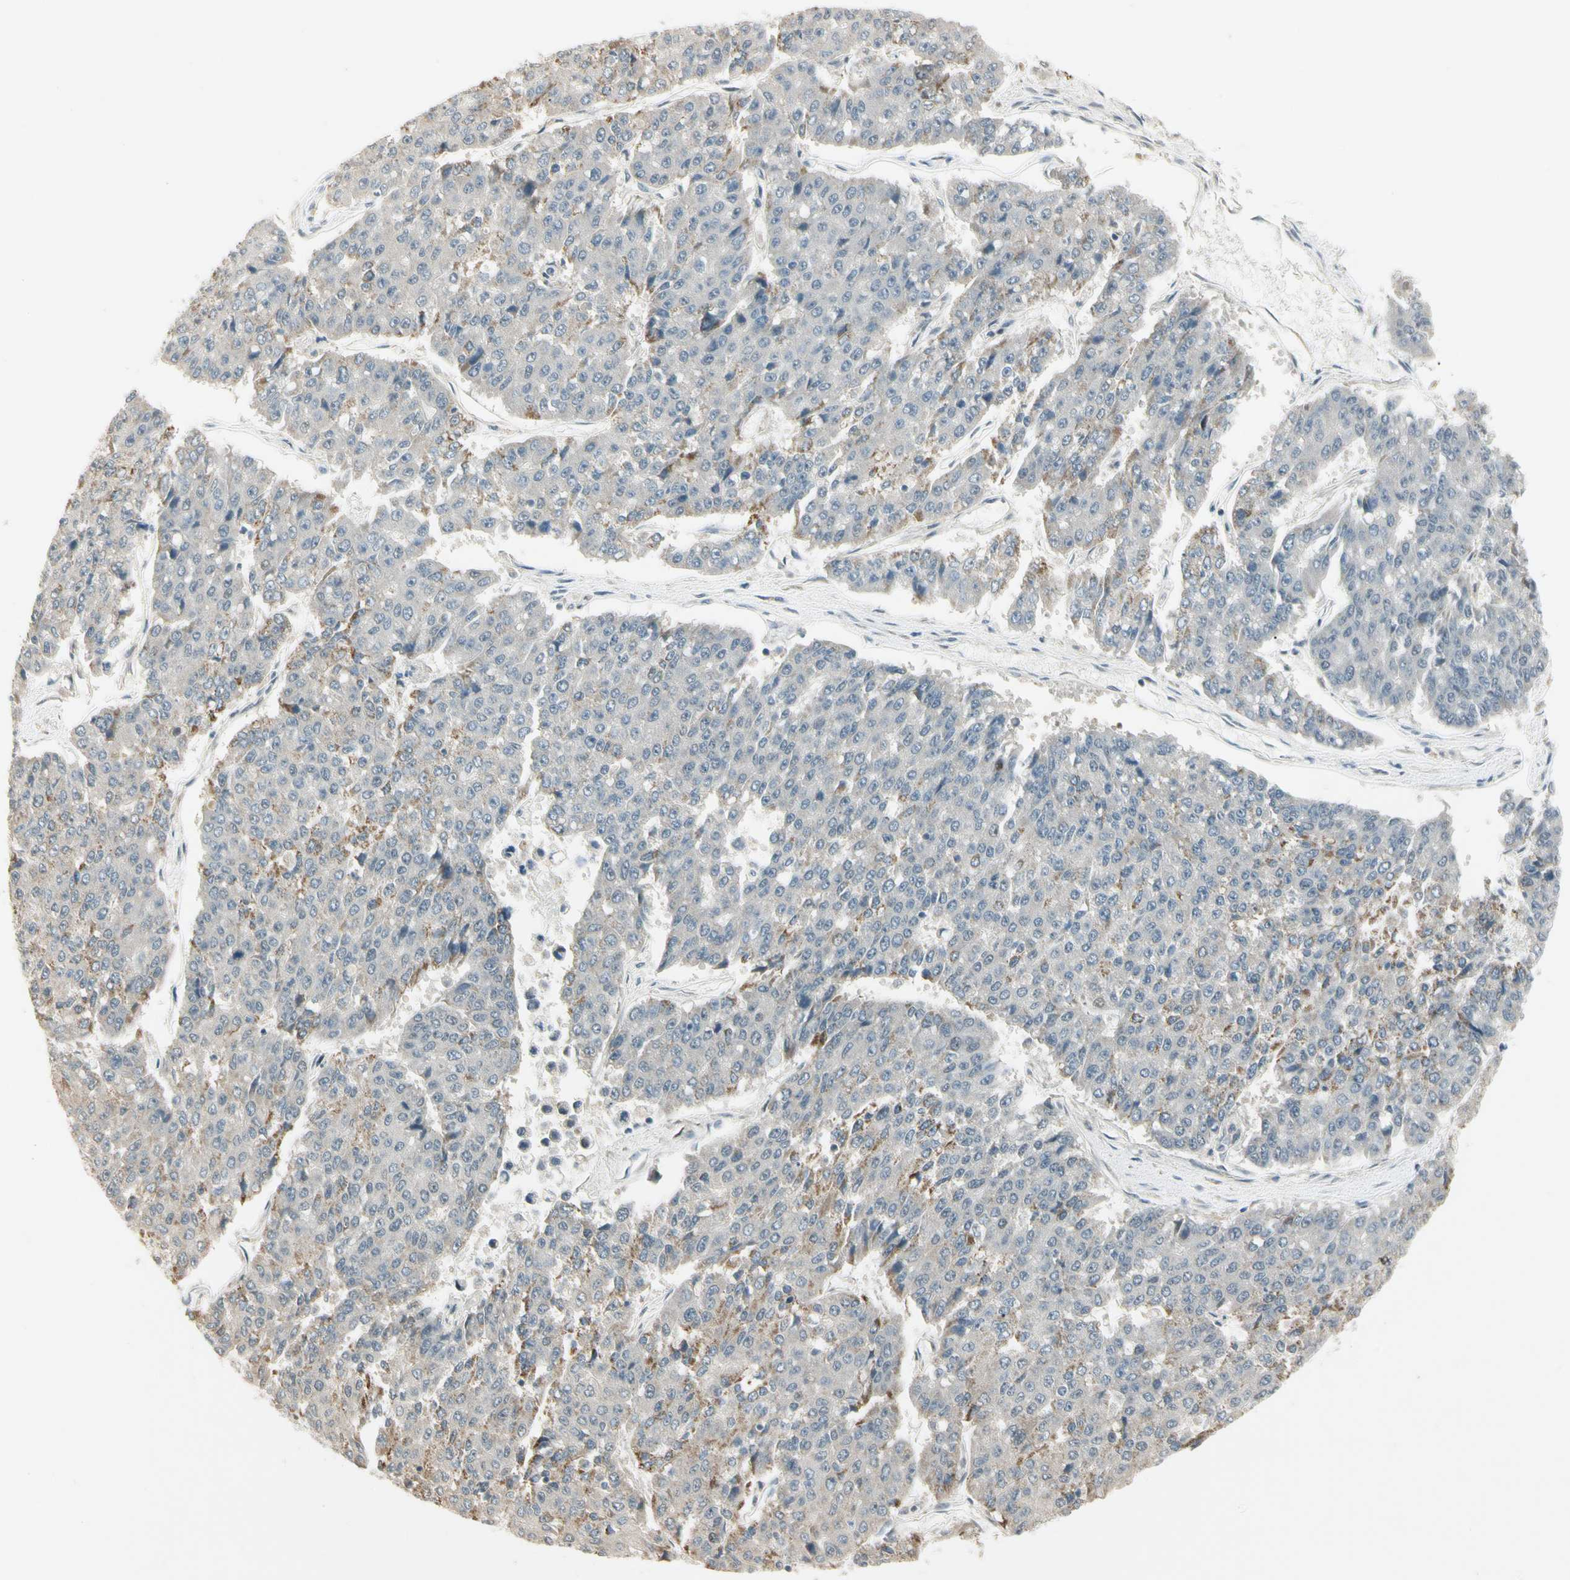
{"staining": {"intensity": "moderate", "quantity": "<25%", "location": "cytoplasmic/membranous"}, "tissue": "pancreatic cancer", "cell_type": "Tumor cells", "image_type": "cancer", "snomed": [{"axis": "morphology", "description": "Adenocarcinoma, NOS"}, {"axis": "topography", "description": "Pancreas"}], "caption": "Pancreatic cancer (adenocarcinoma) tissue demonstrates moderate cytoplasmic/membranous staining in about <25% of tumor cells, visualized by immunohistochemistry.", "gene": "ZSCAN12", "patient": {"sex": "male", "age": 50}}